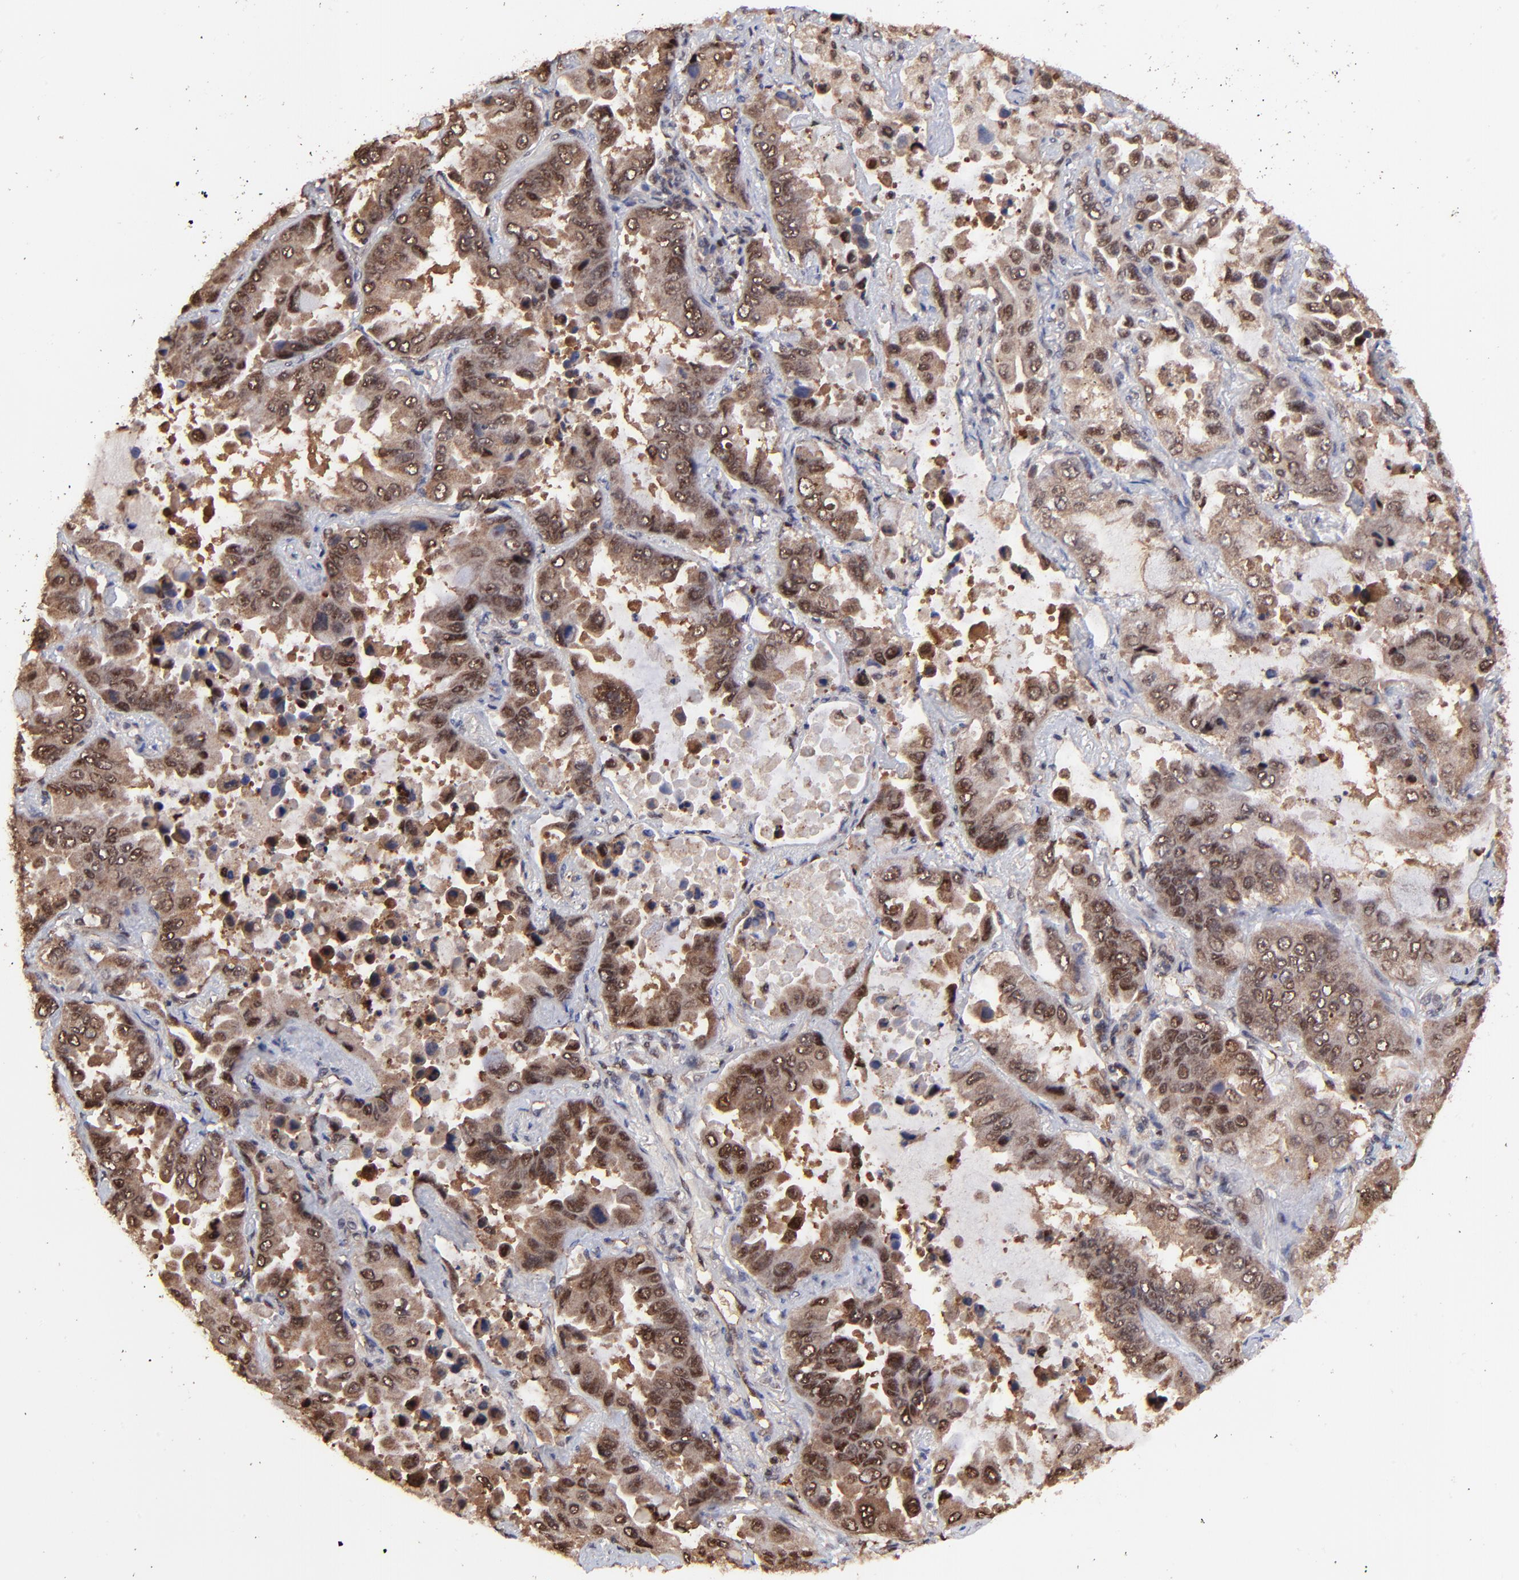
{"staining": {"intensity": "moderate", "quantity": ">75%", "location": "cytoplasmic/membranous,nuclear"}, "tissue": "lung cancer", "cell_type": "Tumor cells", "image_type": "cancer", "snomed": [{"axis": "morphology", "description": "Adenocarcinoma, NOS"}, {"axis": "topography", "description": "Lung"}], "caption": "Lung cancer stained with a brown dye exhibits moderate cytoplasmic/membranous and nuclear positive positivity in about >75% of tumor cells.", "gene": "PSMA6", "patient": {"sex": "male", "age": 64}}